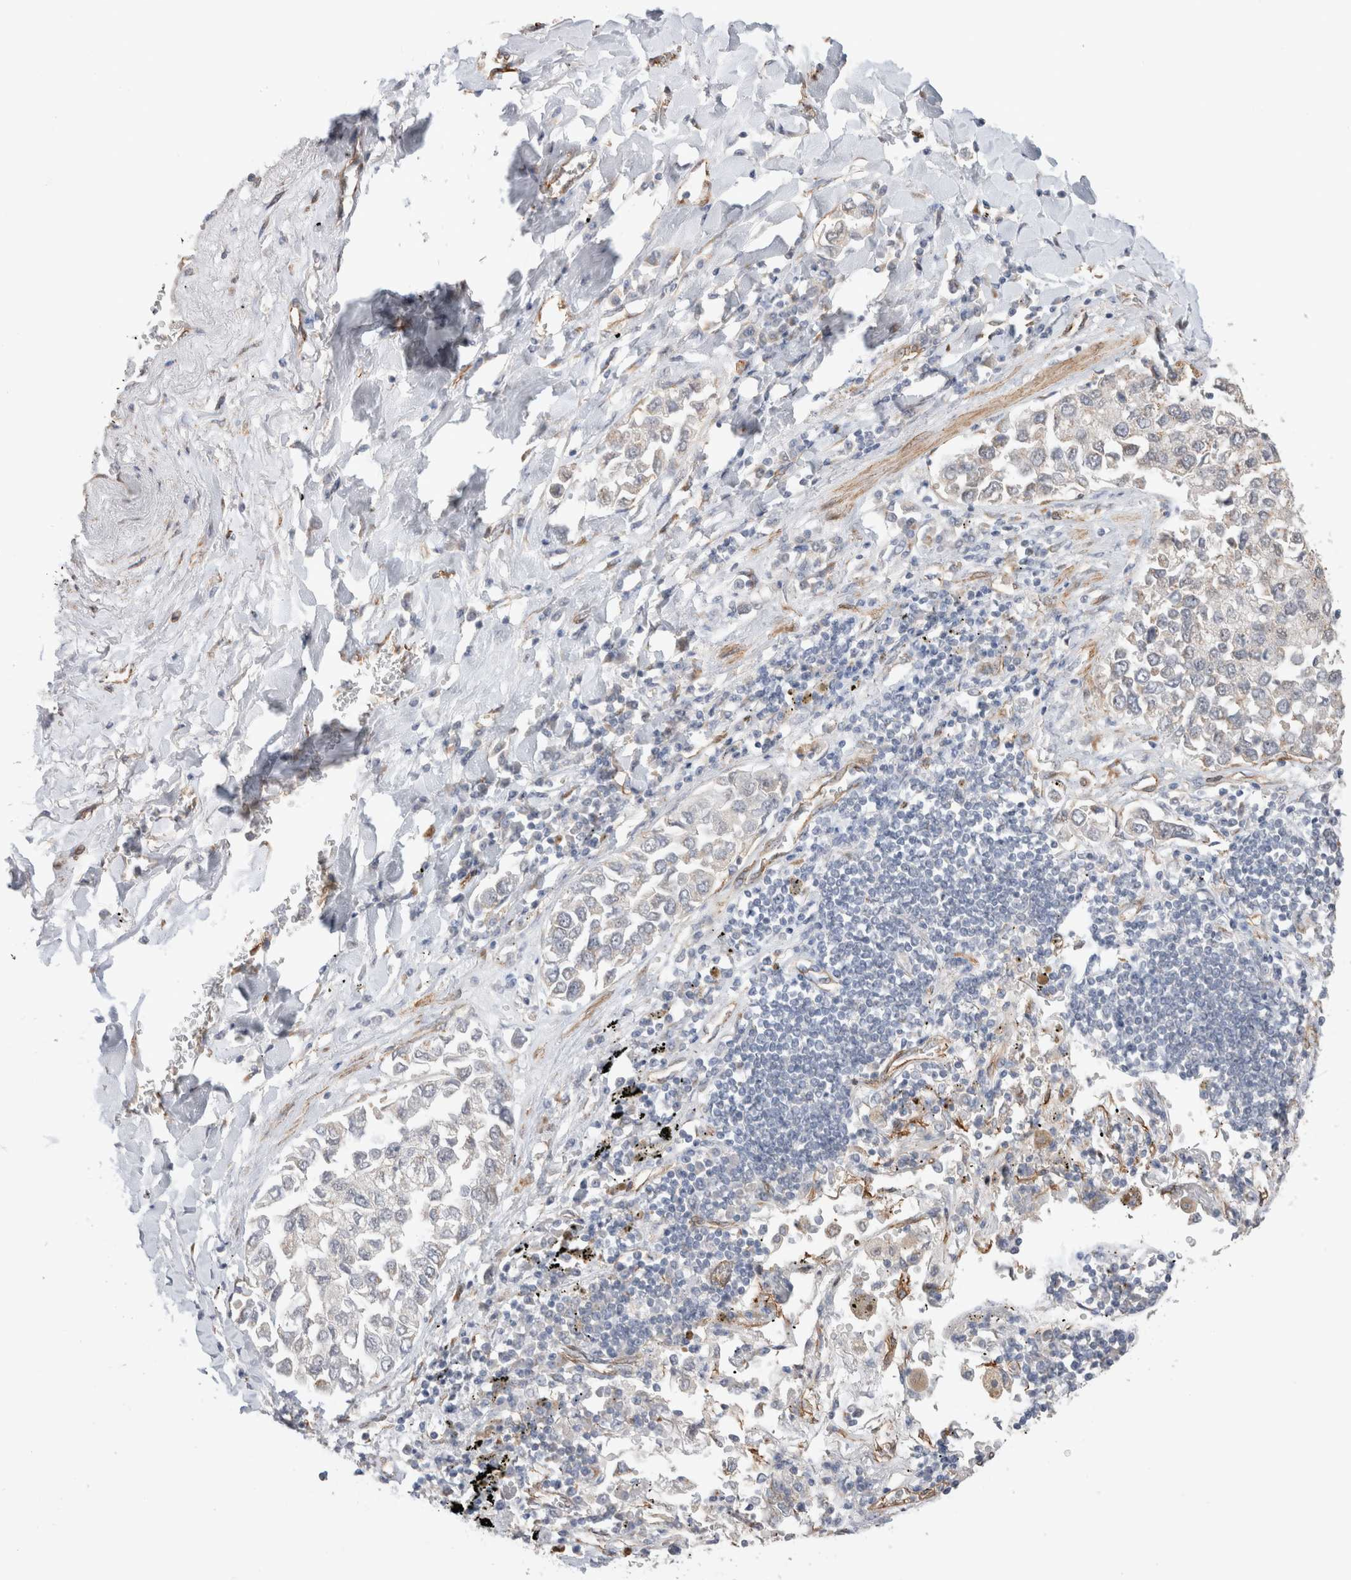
{"staining": {"intensity": "weak", "quantity": "<25%", "location": "cytoplasmic/membranous"}, "tissue": "lung cancer", "cell_type": "Tumor cells", "image_type": "cancer", "snomed": [{"axis": "morphology", "description": "Inflammation, NOS"}, {"axis": "morphology", "description": "Adenocarcinoma, NOS"}, {"axis": "topography", "description": "Lung"}], "caption": "Immunohistochemistry (IHC) of human lung cancer reveals no staining in tumor cells.", "gene": "CAAP1", "patient": {"sex": "male", "age": 63}}